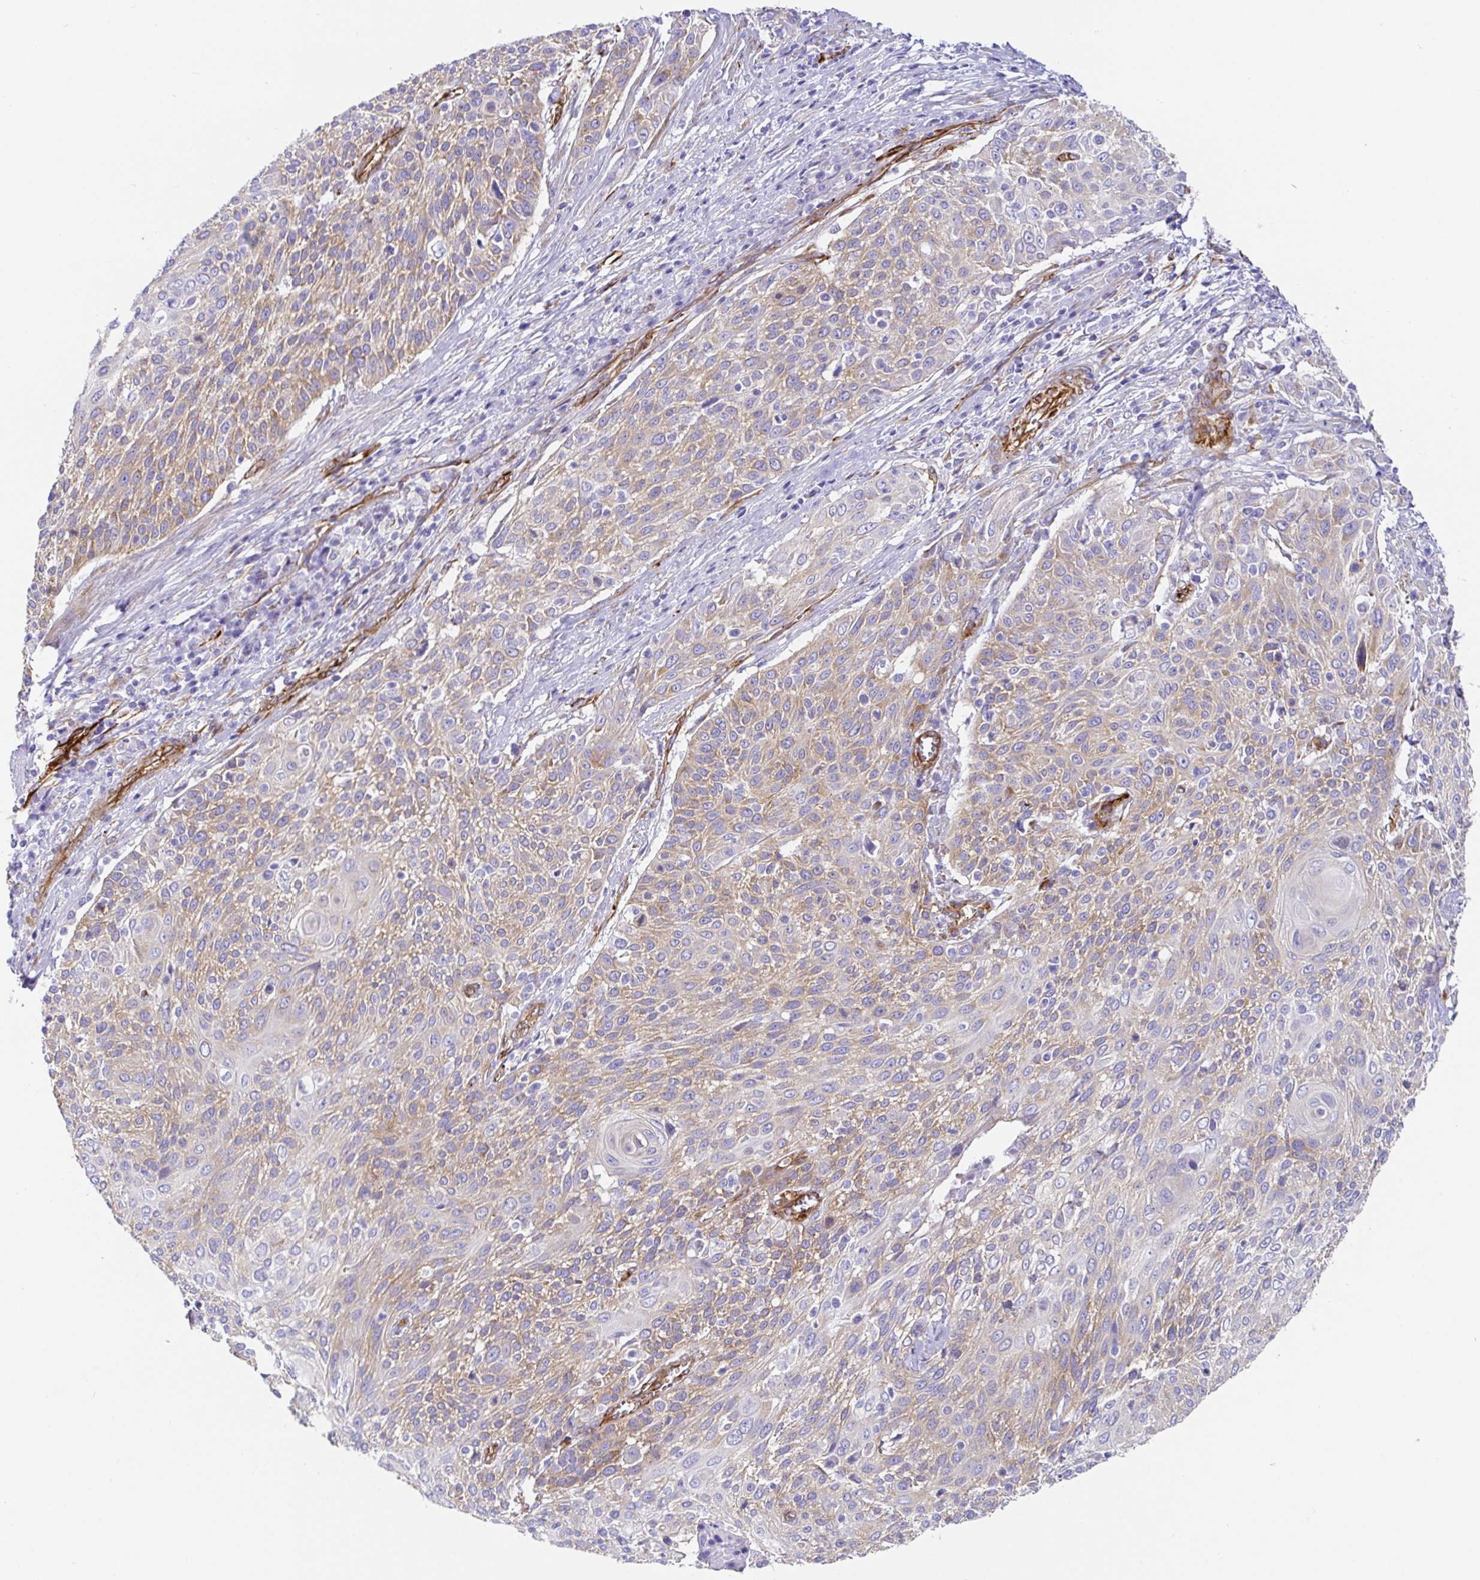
{"staining": {"intensity": "weak", "quantity": "25%-75%", "location": "cytoplasmic/membranous"}, "tissue": "cervical cancer", "cell_type": "Tumor cells", "image_type": "cancer", "snomed": [{"axis": "morphology", "description": "Squamous cell carcinoma, NOS"}, {"axis": "topography", "description": "Cervix"}], "caption": "Cervical cancer (squamous cell carcinoma) was stained to show a protein in brown. There is low levels of weak cytoplasmic/membranous staining in about 25%-75% of tumor cells. (brown staining indicates protein expression, while blue staining denotes nuclei).", "gene": "DOCK1", "patient": {"sex": "female", "age": 31}}